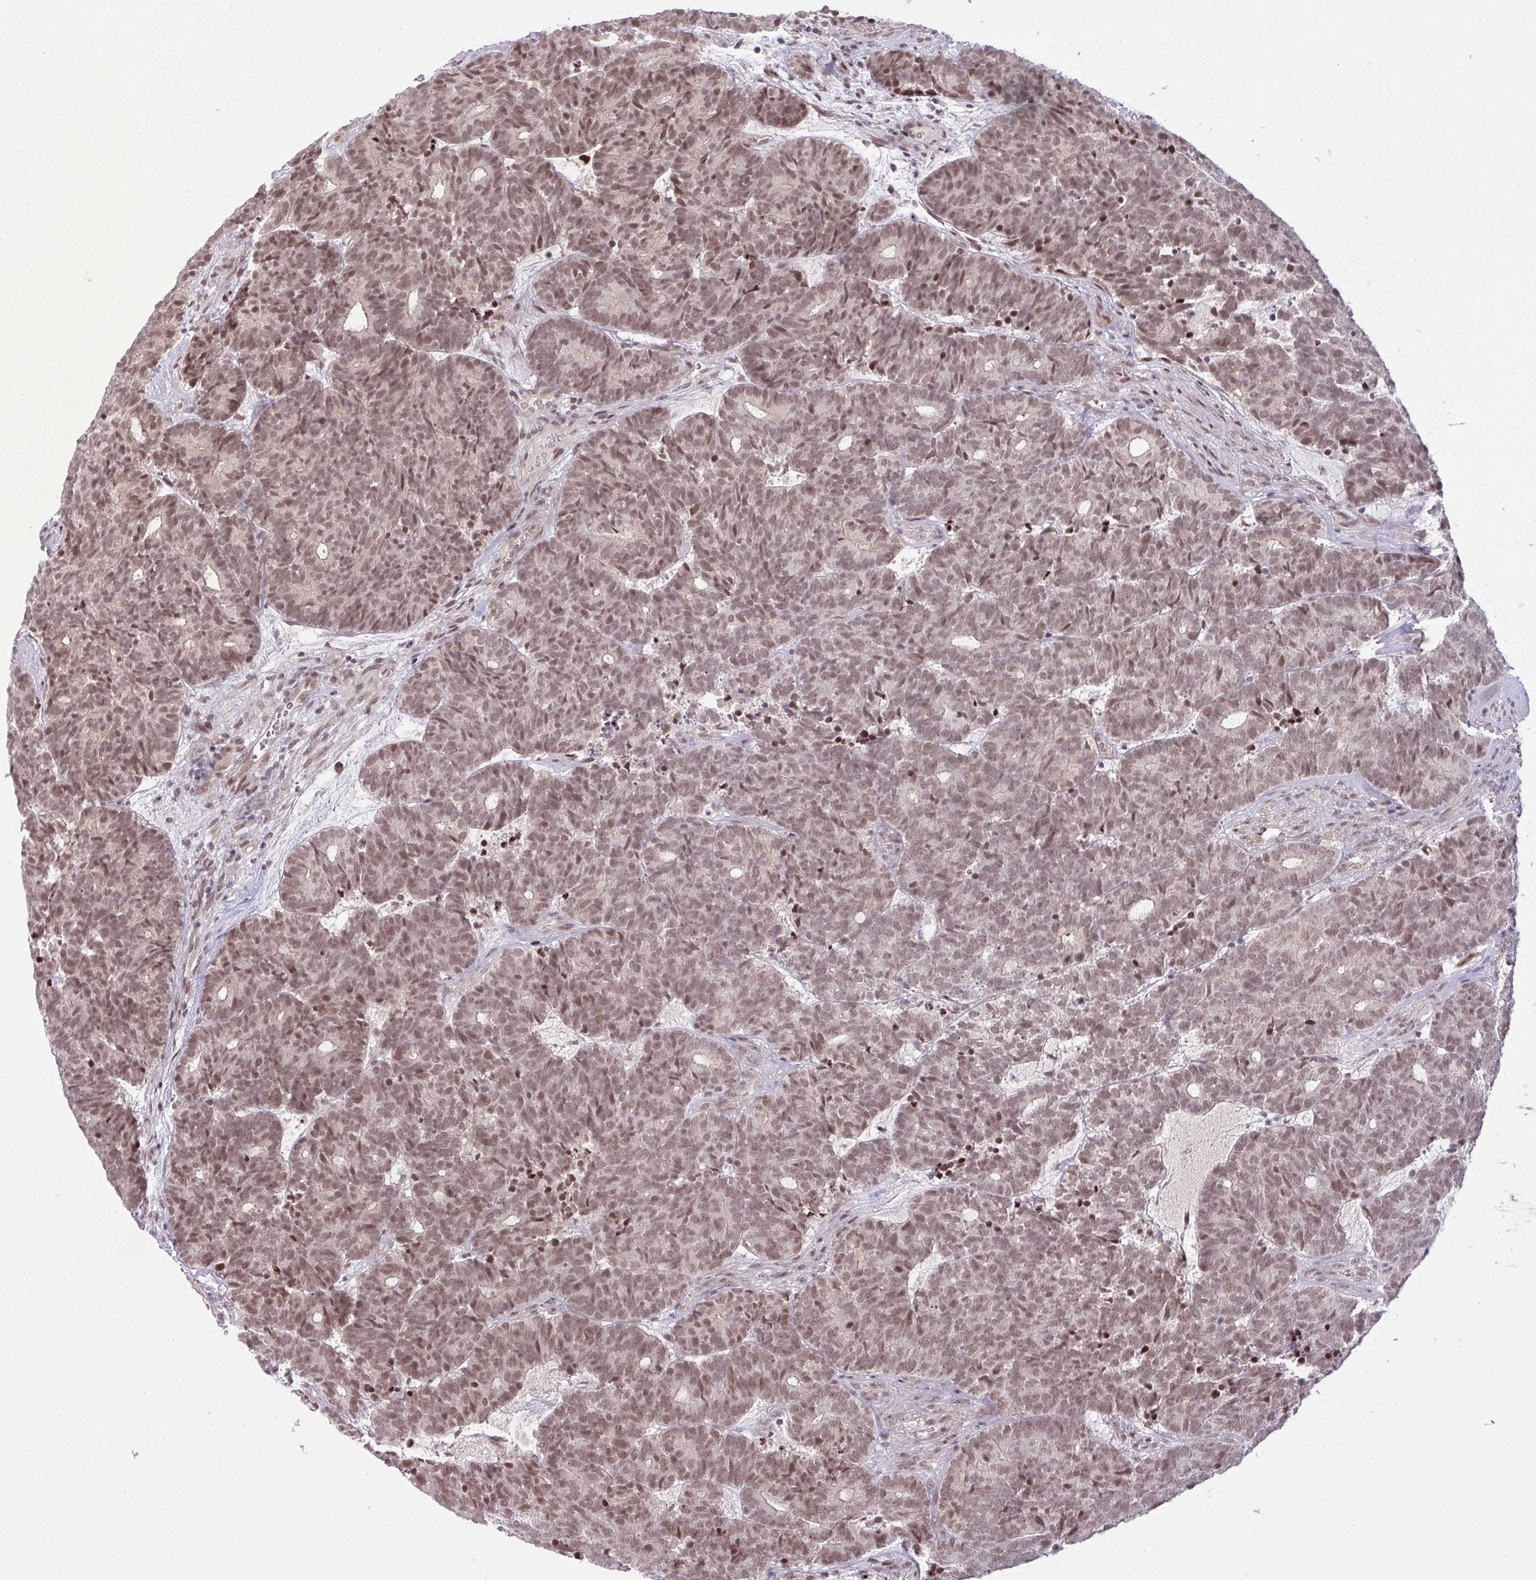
{"staining": {"intensity": "moderate", "quantity": ">75%", "location": "nuclear"}, "tissue": "head and neck cancer", "cell_type": "Tumor cells", "image_type": "cancer", "snomed": [{"axis": "morphology", "description": "Adenocarcinoma, NOS"}, {"axis": "topography", "description": "Head-Neck"}], "caption": "DAB (3,3'-diaminobenzidine) immunohistochemical staining of adenocarcinoma (head and neck) displays moderate nuclear protein staining in about >75% of tumor cells.", "gene": "PTPN20", "patient": {"sex": "female", "age": 81}}